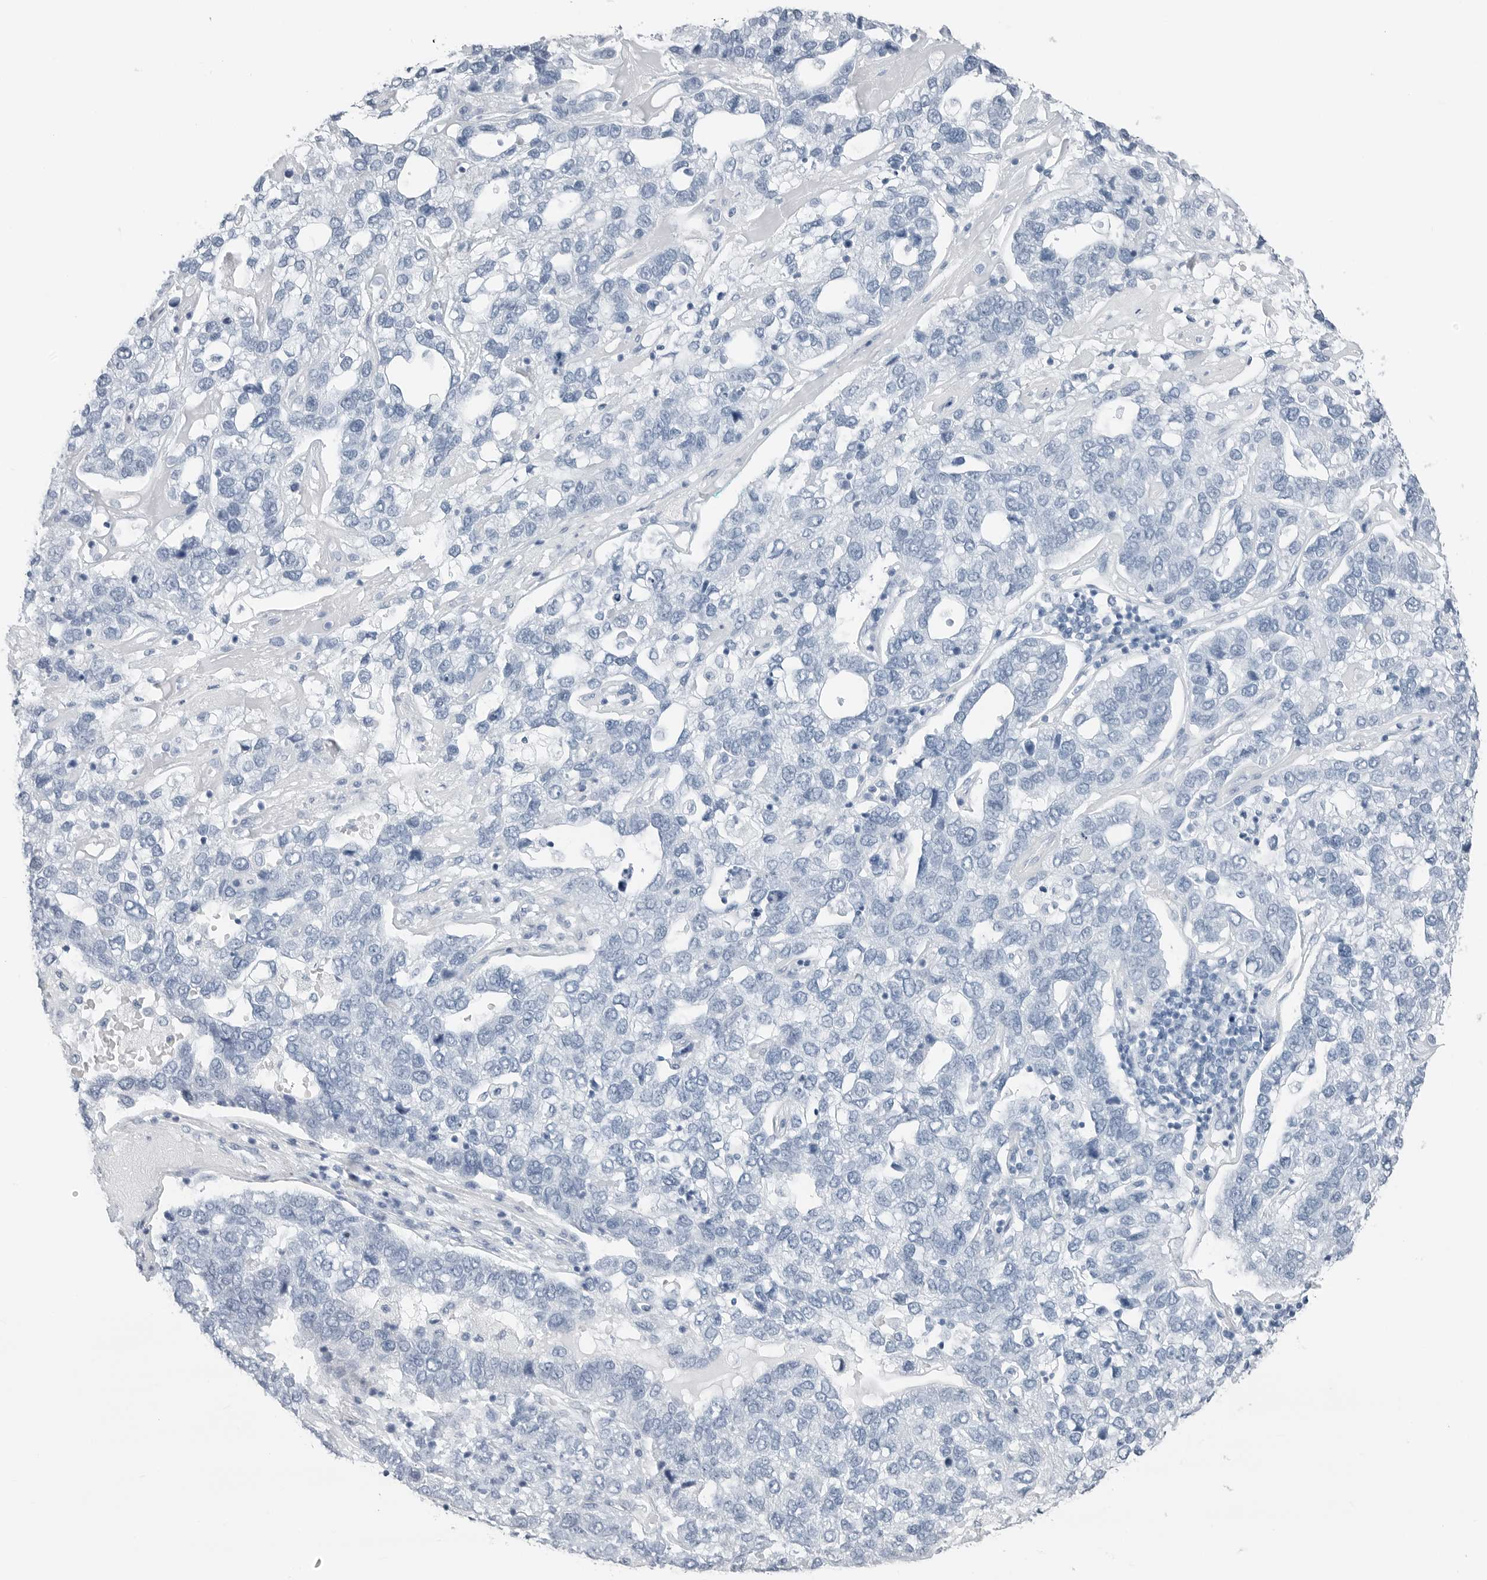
{"staining": {"intensity": "negative", "quantity": "none", "location": "none"}, "tissue": "pancreatic cancer", "cell_type": "Tumor cells", "image_type": "cancer", "snomed": [{"axis": "morphology", "description": "Adenocarcinoma, NOS"}, {"axis": "topography", "description": "Pancreas"}], "caption": "This is an immunohistochemistry image of pancreatic adenocarcinoma. There is no staining in tumor cells.", "gene": "SLPI", "patient": {"sex": "female", "age": 61}}